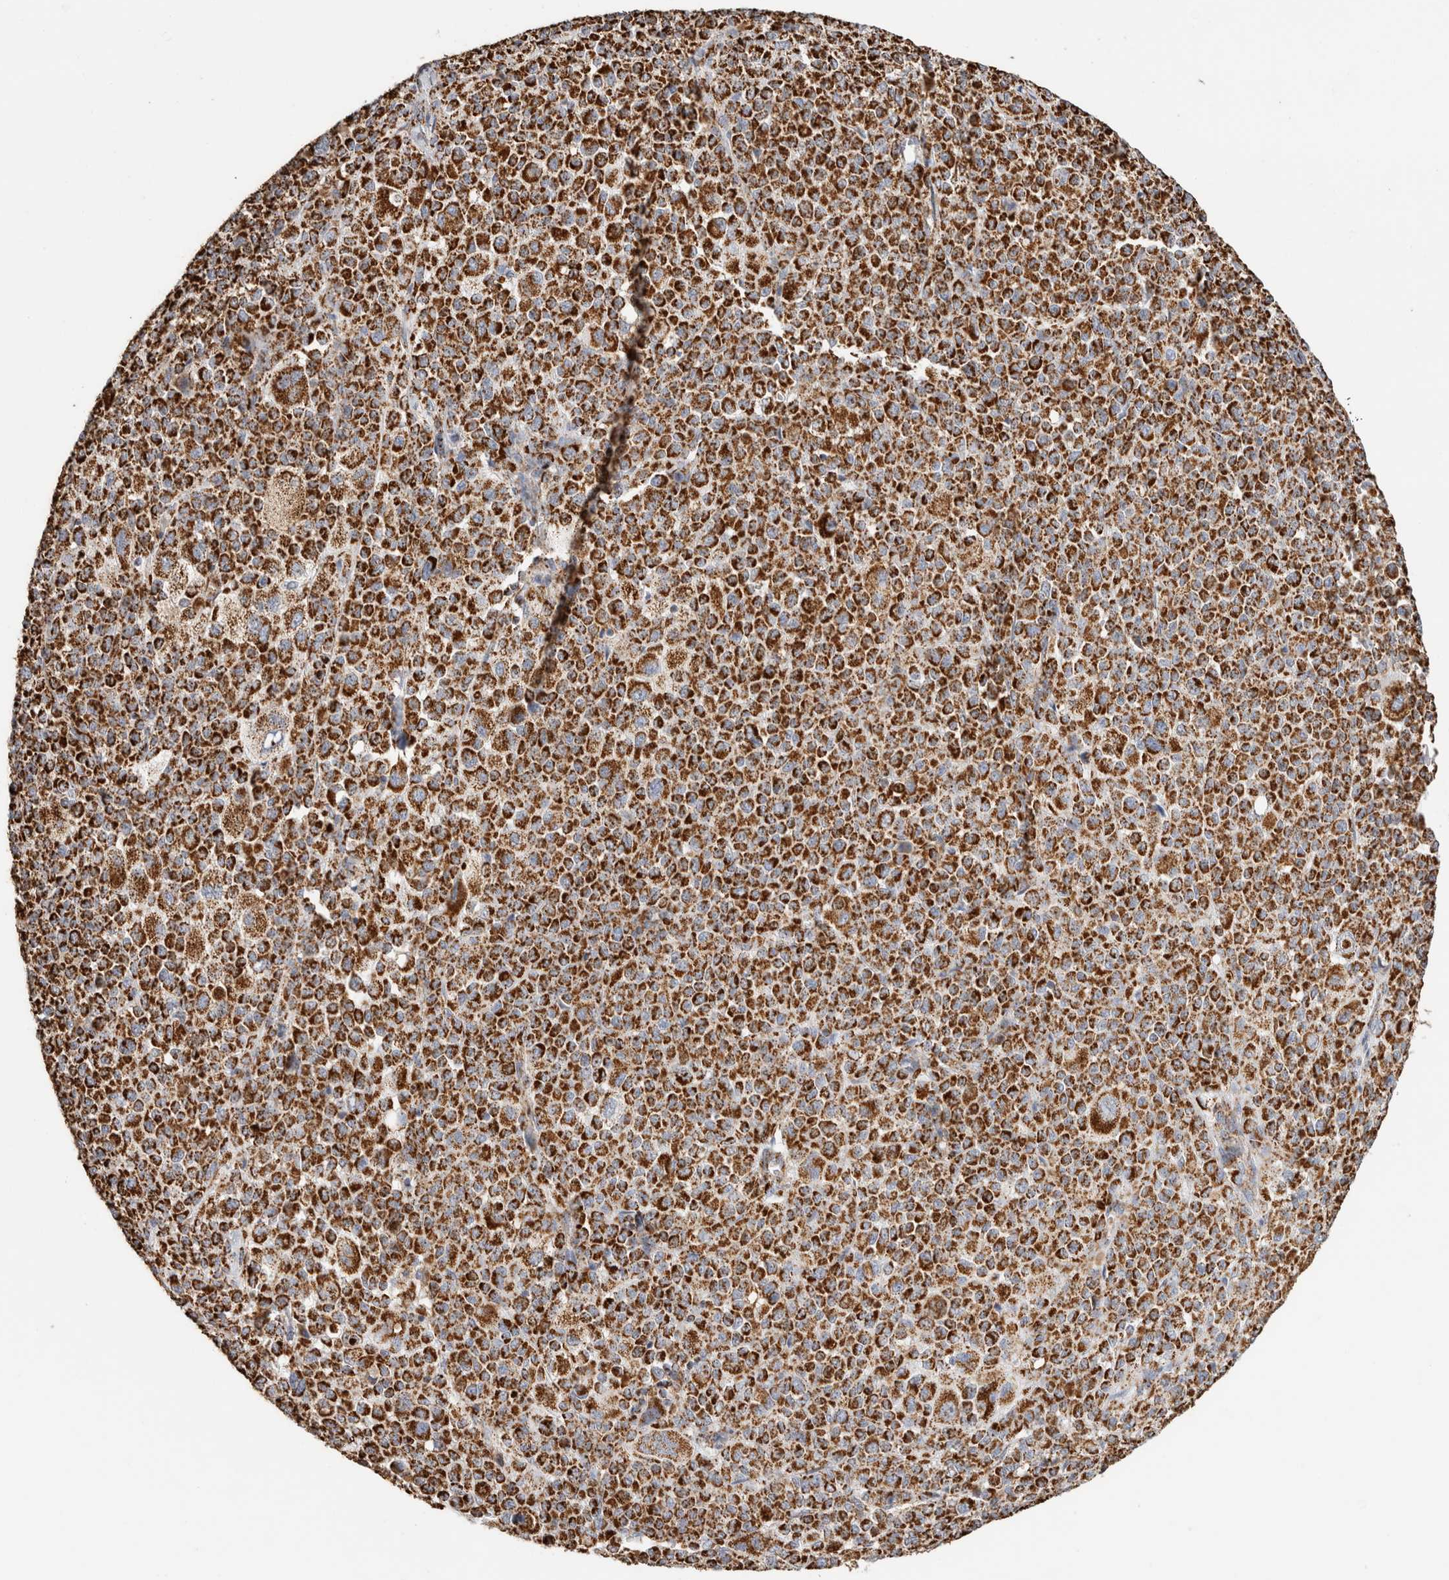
{"staining": {"intensity": "strong", "quantity": ">75%", "location": "cytoplasmic/membranous"}, "tissue": "melanoma", "cell_type": "Tumor cells", "image_type": "cancer", "snomed": [{"axis": "morphology", "description": "Malignant melanoma, Metastatic site"}, {"axis": "topography", "description": "Skin"}], "caption": "Approximately >75% of tumor cells in melanoma display strong cytoplasmic/membranous protein expression as visualized by brown immunohistochemical staining.", "gene": "C1QBP", "patient": {"sex": "female", "age": 74}}